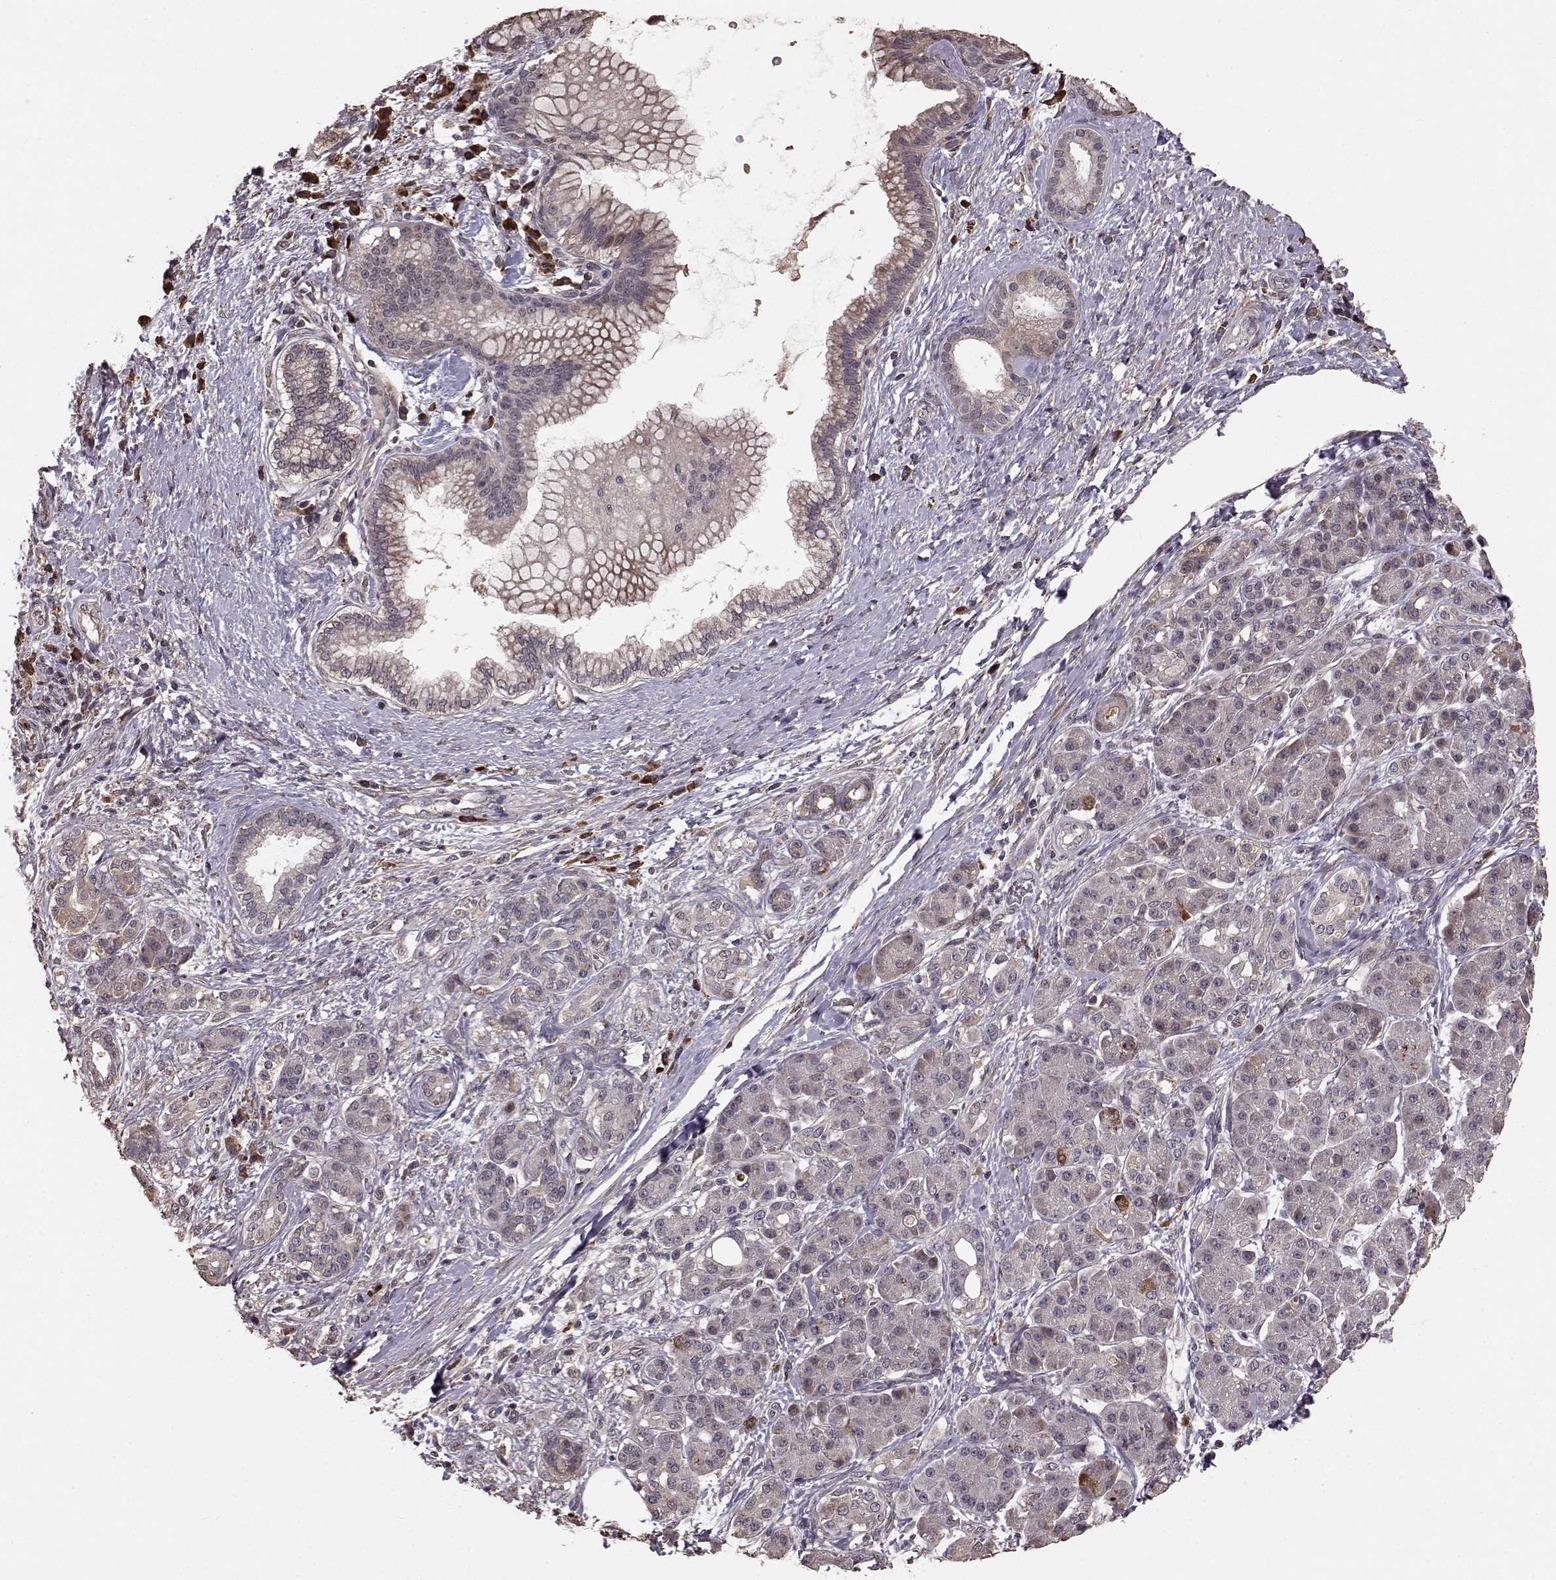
{"staining": {"intensity": "moderate", "quantity": "25%-75%", "location": "cytoplasmic/membranous"}, "tissue": "pancreatic cancer", "cell_type": "Tumor cells", "image_type": "cancer", "snomed": [{"axis": "morphology", "description": "Adenocarcinoma, NOS"}, {"axis": "topography", "description": "Pancreas"}], "caption": "A brown stain labels moderate cytoplasmic/membranous expression of a protein in human pancreatic adenocarcinoma tumor cells.", "gene": "USP15", "patient": {"sex": "female", "age": 73}}